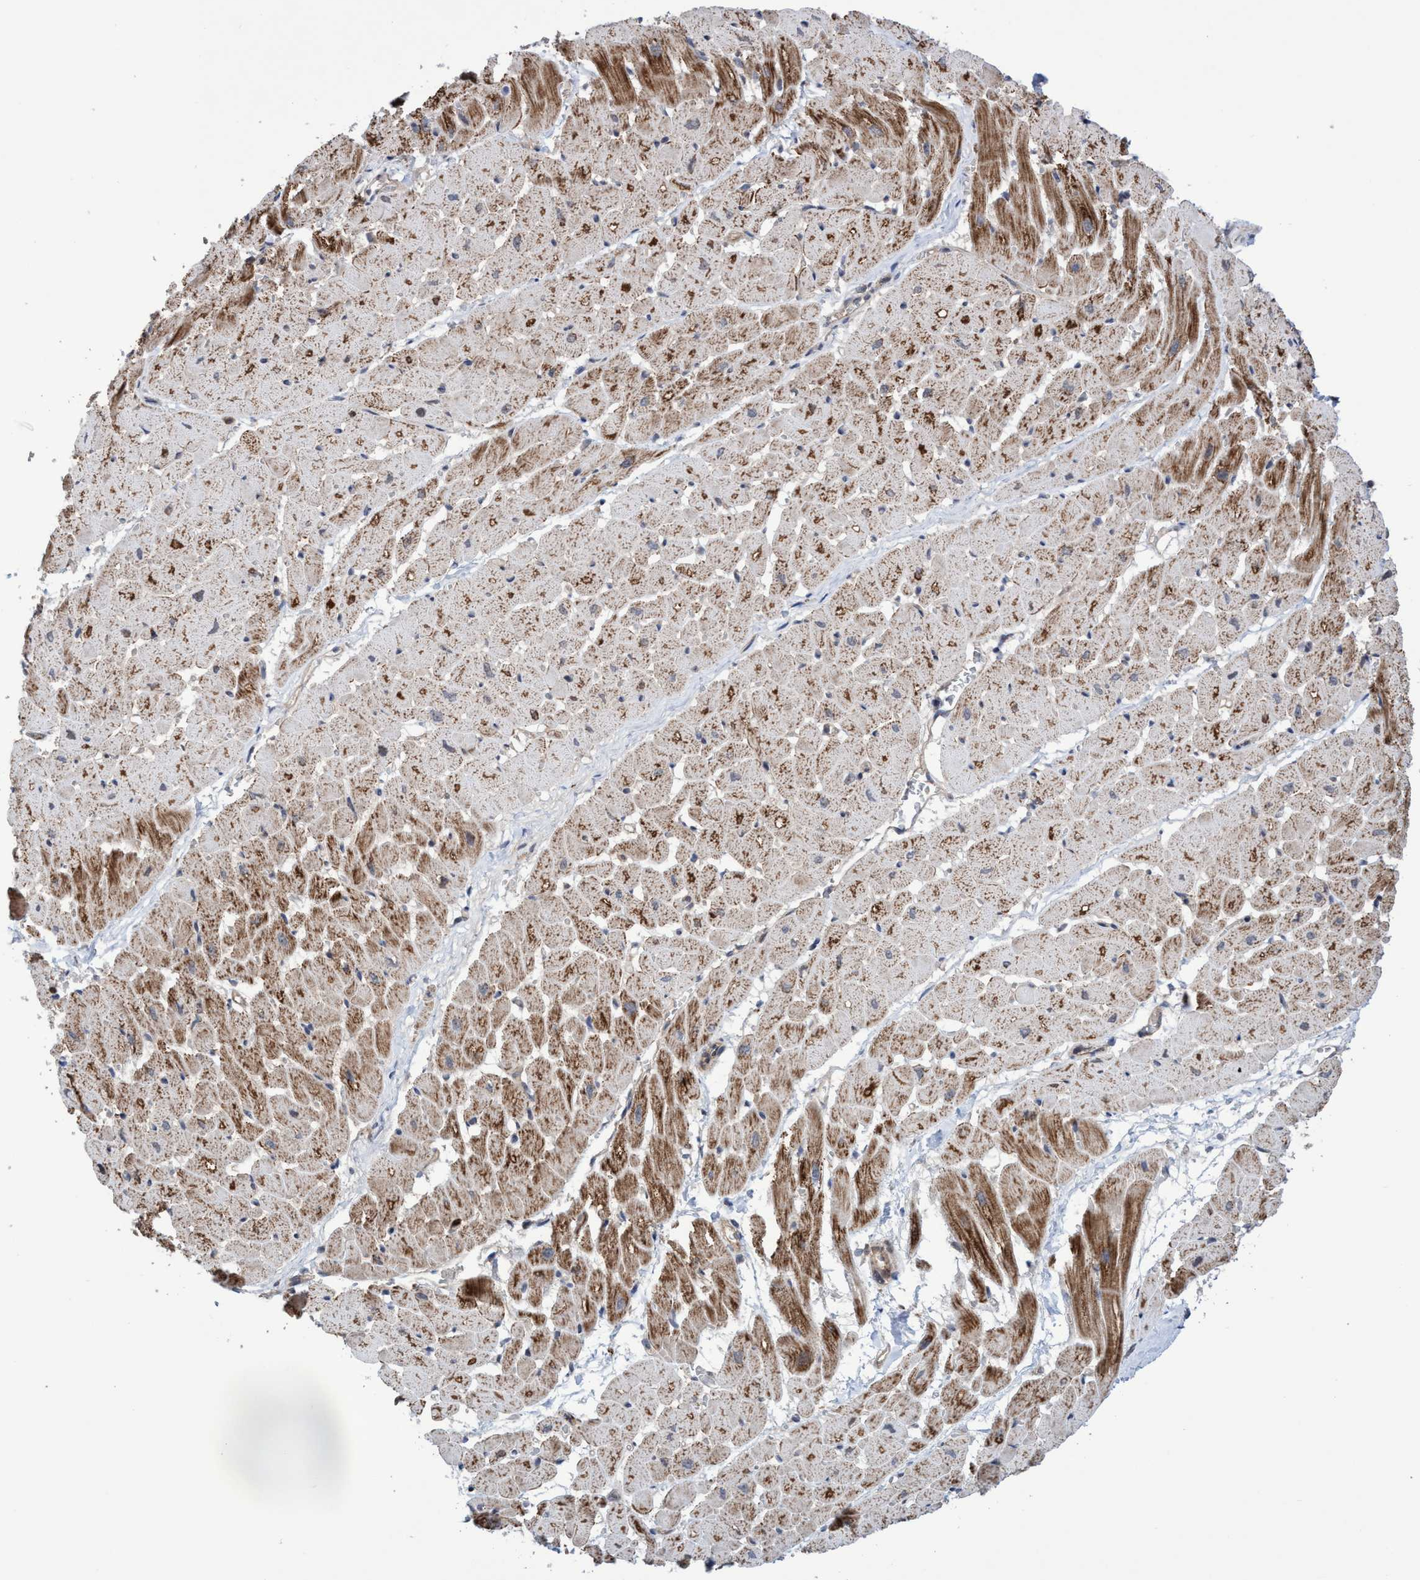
{"staining": {"intensity": "moderate", "quantity": ">75%", "location": "cytoplasmic/membranous"}, "tissue": "heart muscle", "cell_type": "Cardiomyocytes", "image_type": "normal", "snomed": [{"axis": "morphology", "description": "Normal tissue, NOS"}, {"axis": "topography", "description": "Heart"}], "caption": "Moderate cytoplasmic/membranous protein positivity is identified in approximately >75% of cardiomyocytes in heart muscle.", "gene": "P2RY14", "patient": {"sex": "male", "age": 45}}